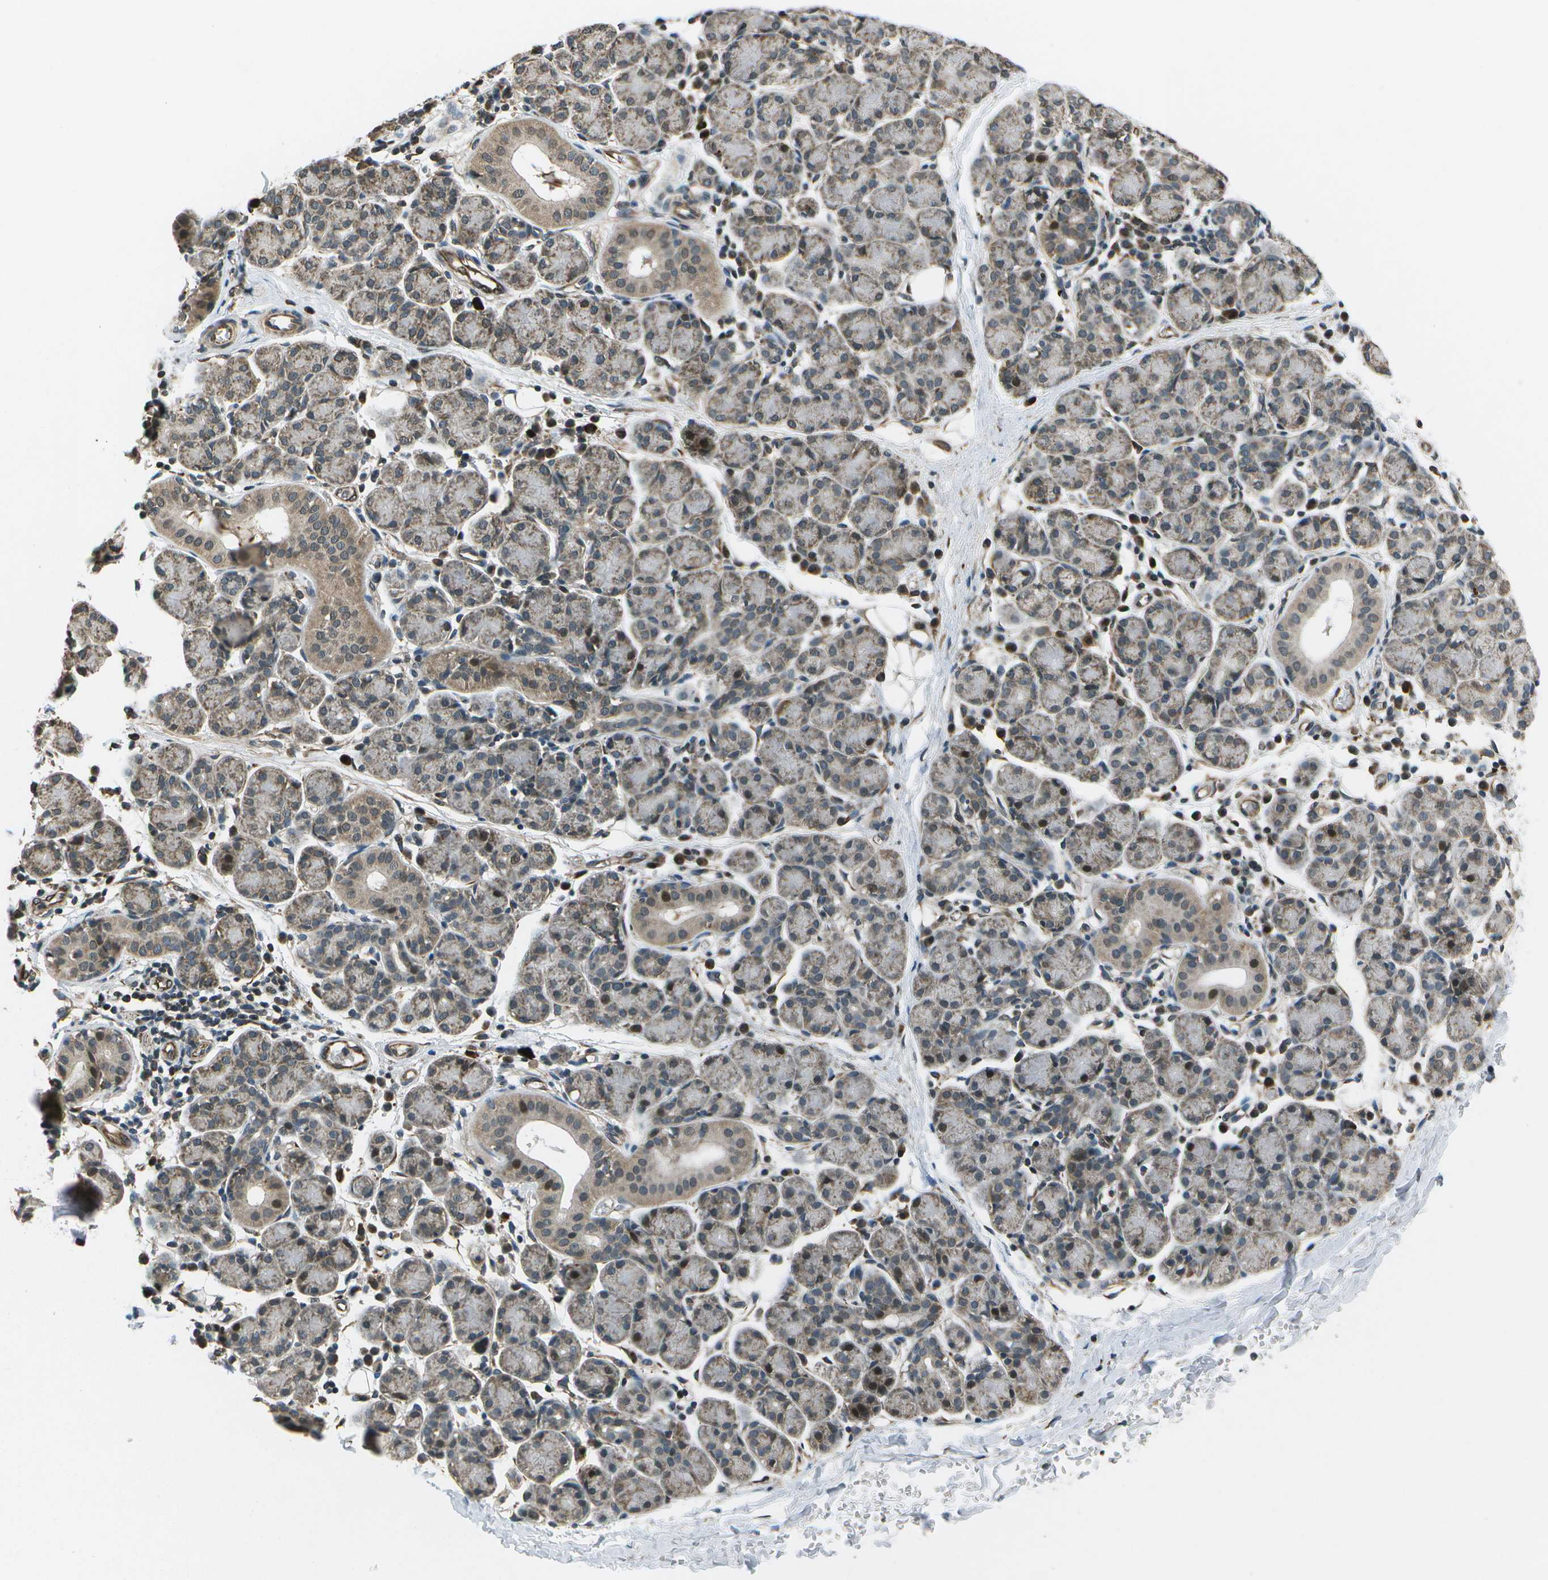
{"staining": {"intensity": "moderate", "quantity": "<25%", "location": "cytoplasmic/membranous,nuclear"}, "tissue": "salivary gland", "cell_type": "Glandular cells", "image_type": "normal", "snomed": [{"axis": "morphology", "description": "Normal tissue, NOS"}, {"axis": "morphology", "description": "Inflammation, NOS"}, {"axis": "topography", "description": "Lymph node"}, {"axis": "topography", "description": "Salivary gland"}], "caption": "IHC of benign salivary gland demonstrates low levels of moderate cytoplasmic/membranous,nuclear staining in approximately <25% of glandular cells. The protein of interest is stained brown, and the nuclei are stained in blue (DAB (3,3'-diaminobenzidine) IHC with brightfield microscopy, high magnification).", "gene": "EIF2AK1", "patient": {"sex": "male", "age": 3}}